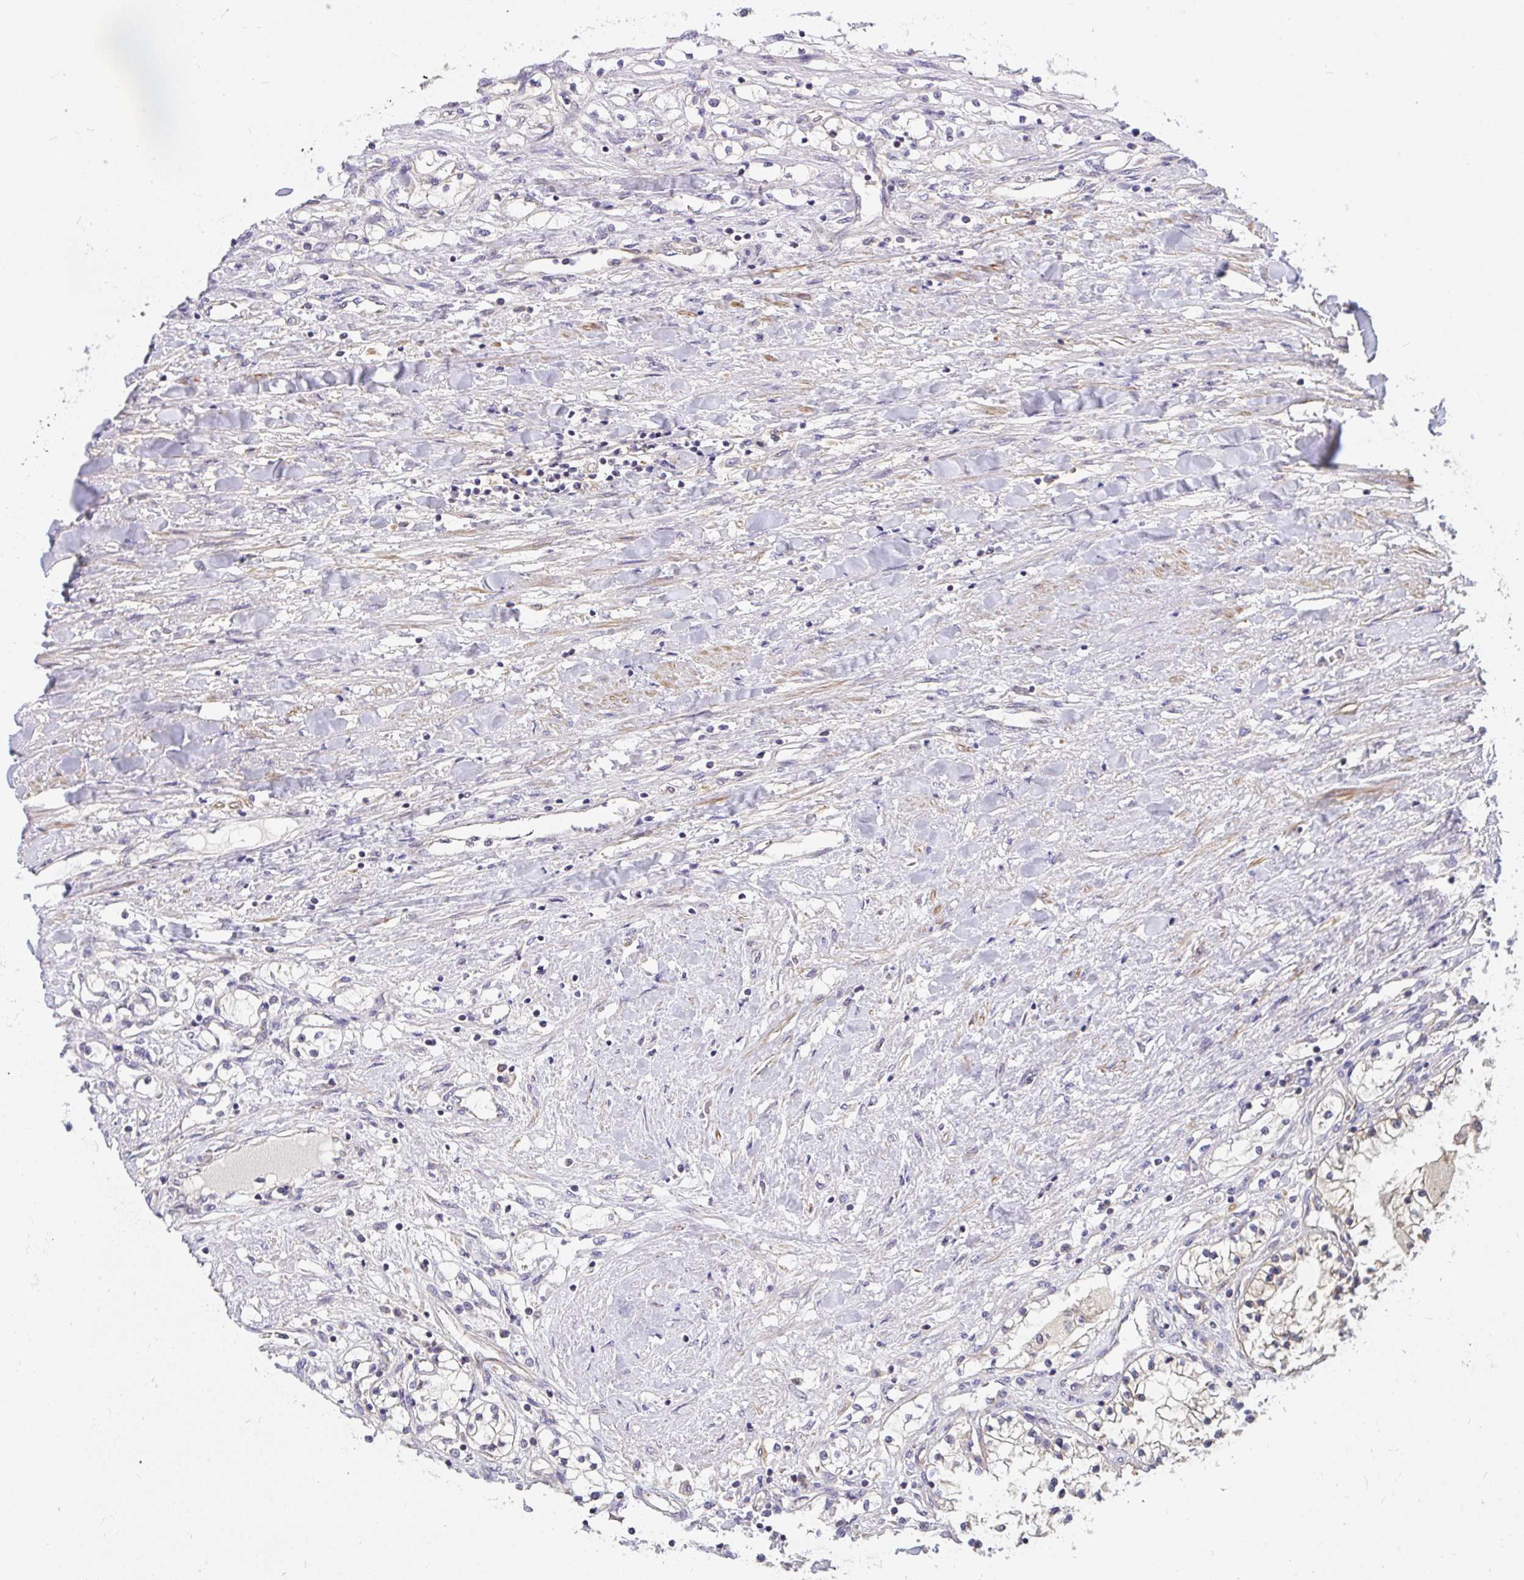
{"staining": {"intensity": "negative", "quantity": "none", "location": "none"}, "tissue": "renal cancer", "cell_type": "Tumor cells", "image_type": "cancer", "snomed": [{"axis": "morphology", "description": "Adenocarcinoma, NOS"}, {"axis": "topography", "description": "Kidney"}], "caption": "Protein analysis of renal cancer (adenocarcinoma) shows no significant expression in tumor cells. The staining is performed using DAB (3,3'-diaminobenzidine) brown chromogen with nuclei counter-stained in using hematoxylin.", "gene": "C19orf54", "patient": {"sex": "male", "age": 68}}